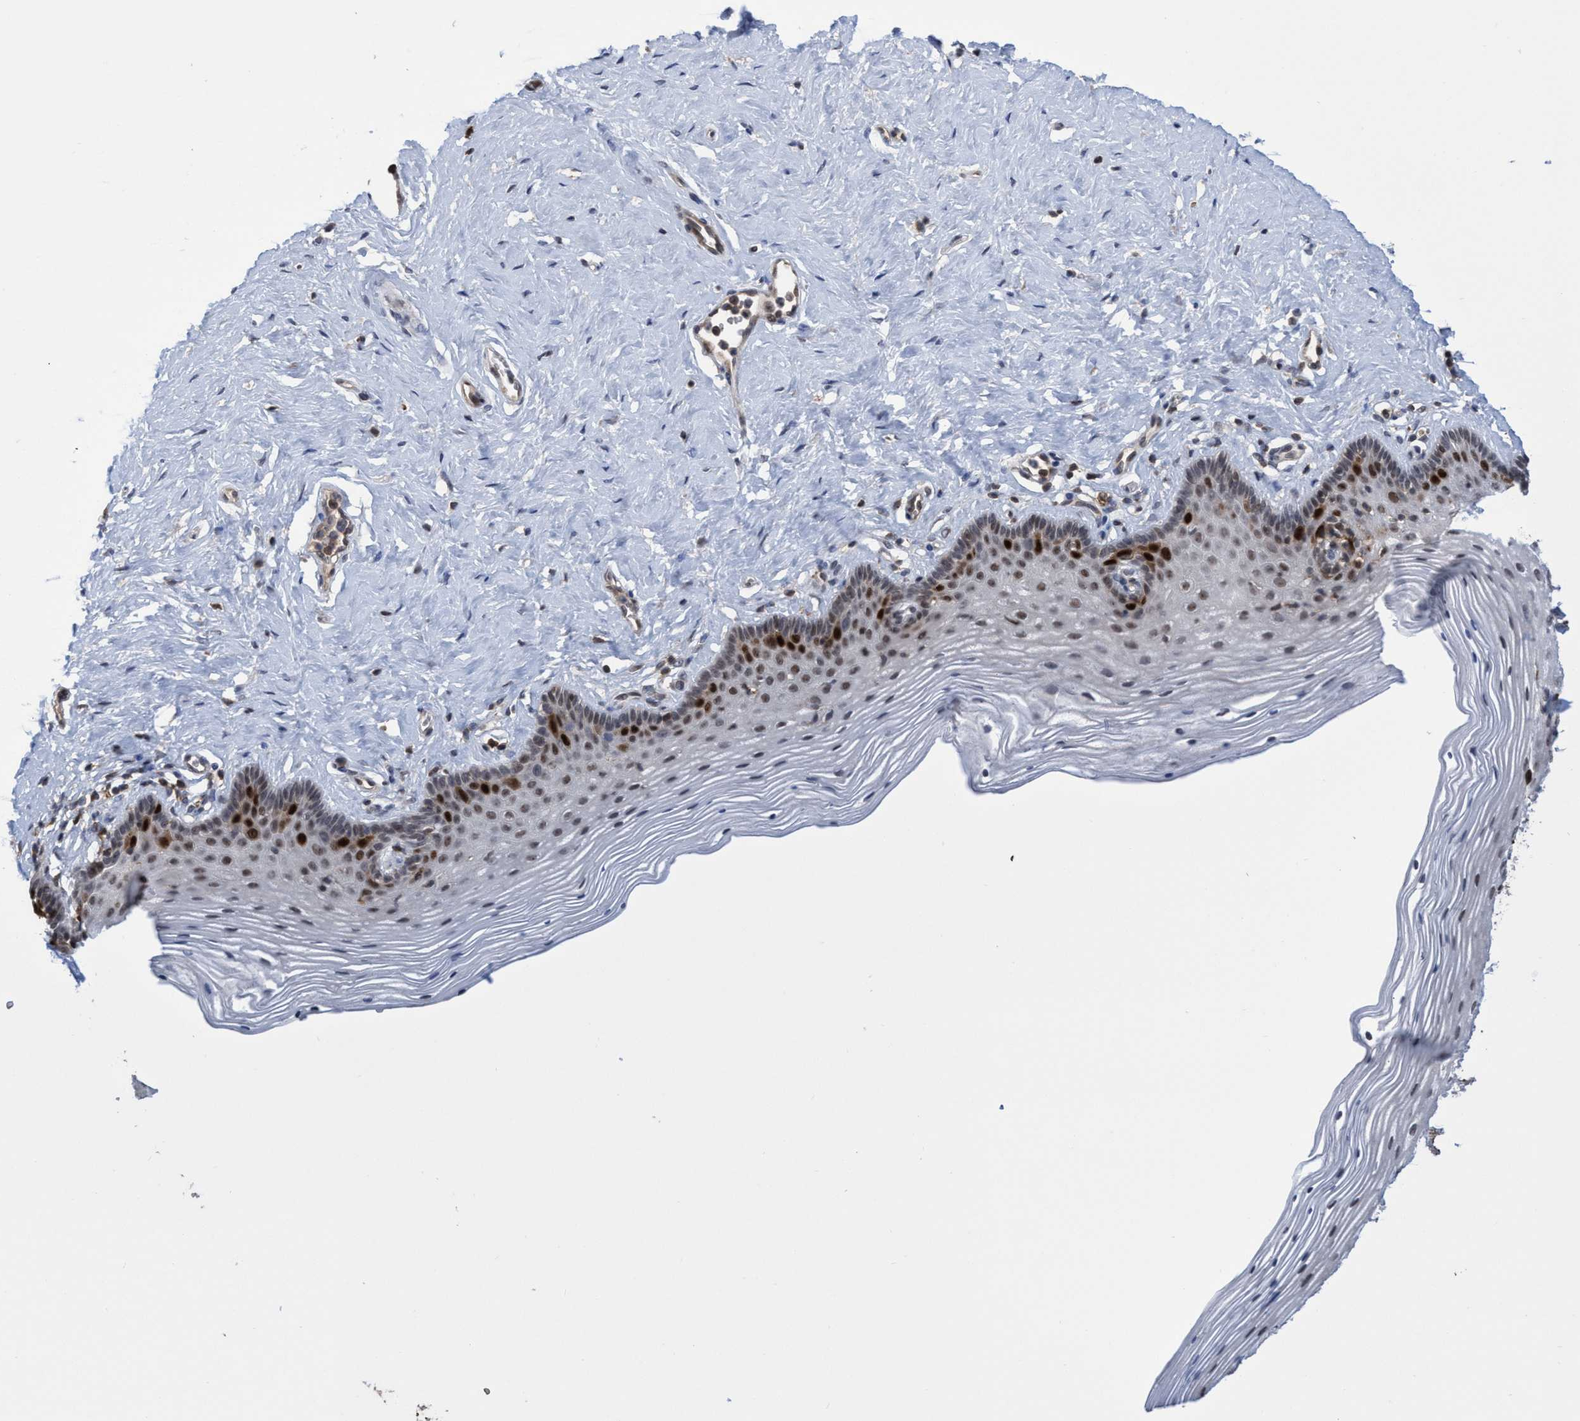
{"staining": {"intensity": "strong", "quantity": "25%-75%", "location": "nuclear"}, "tissue": "vagina", "cell_type": "Squamous epithelial cells", "image_type": "normal", "snomed": [{"axis": "morphology", "description": "Normal tissue, NOS"}, {"axis": "topography", "description": "Vagina"}], "caption": "Protein staining by immunohistochemistry (IHC) demonstrates strong nuclear staining in approximately 25%-75% of squamous epithelial cells in normal vagina. Immunohistochemistry (ihc) stains the protein in brown and the nuclei are stained blue.", "gene": "SLBP", "patient": {"sex": "female", "age": 32}}